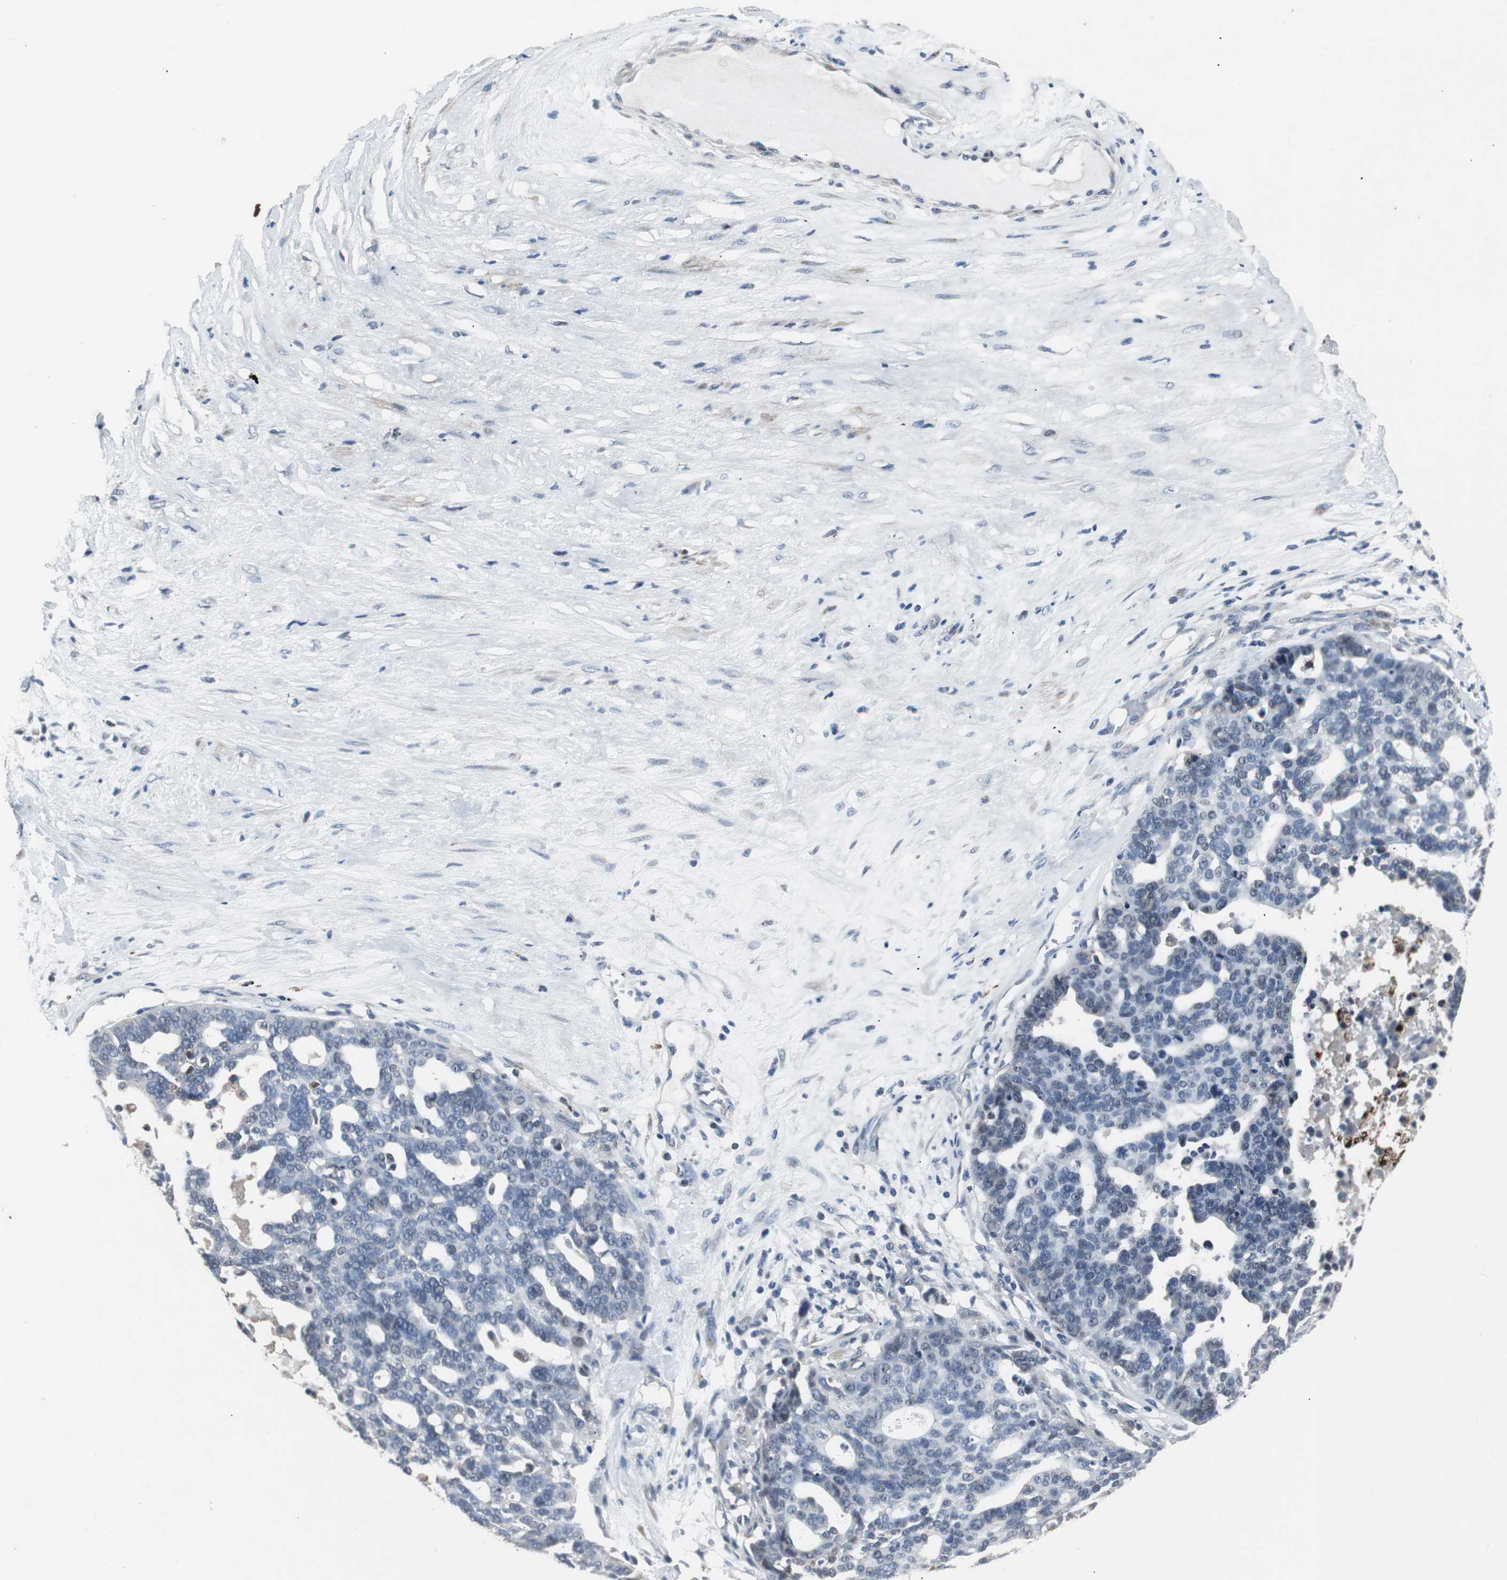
{"staining": {"intensity": "negative", "quantity": "none", "location": "none"}, "tissue": "ovarian cancer", "cell_type": "Tumor cells", "image_type": "cancer", "snomed": [{"axis": "morphology", "description": "Cystadenocarcinoma, serous, NOS"}, {"axis": "topography", "description": "Ovary"}], "caption": "DAB immunohistochemical staining of human serous cystadenocarcinoma (ovarian) exhibits no significant expression in tumor cells. Brightfield microscopy of IHC stained with DAB (brown) and hematoxylin (blue), captured at high magnification.", "gene": "PCYT1B", "patient": {"sex": "female", "age": 59}}